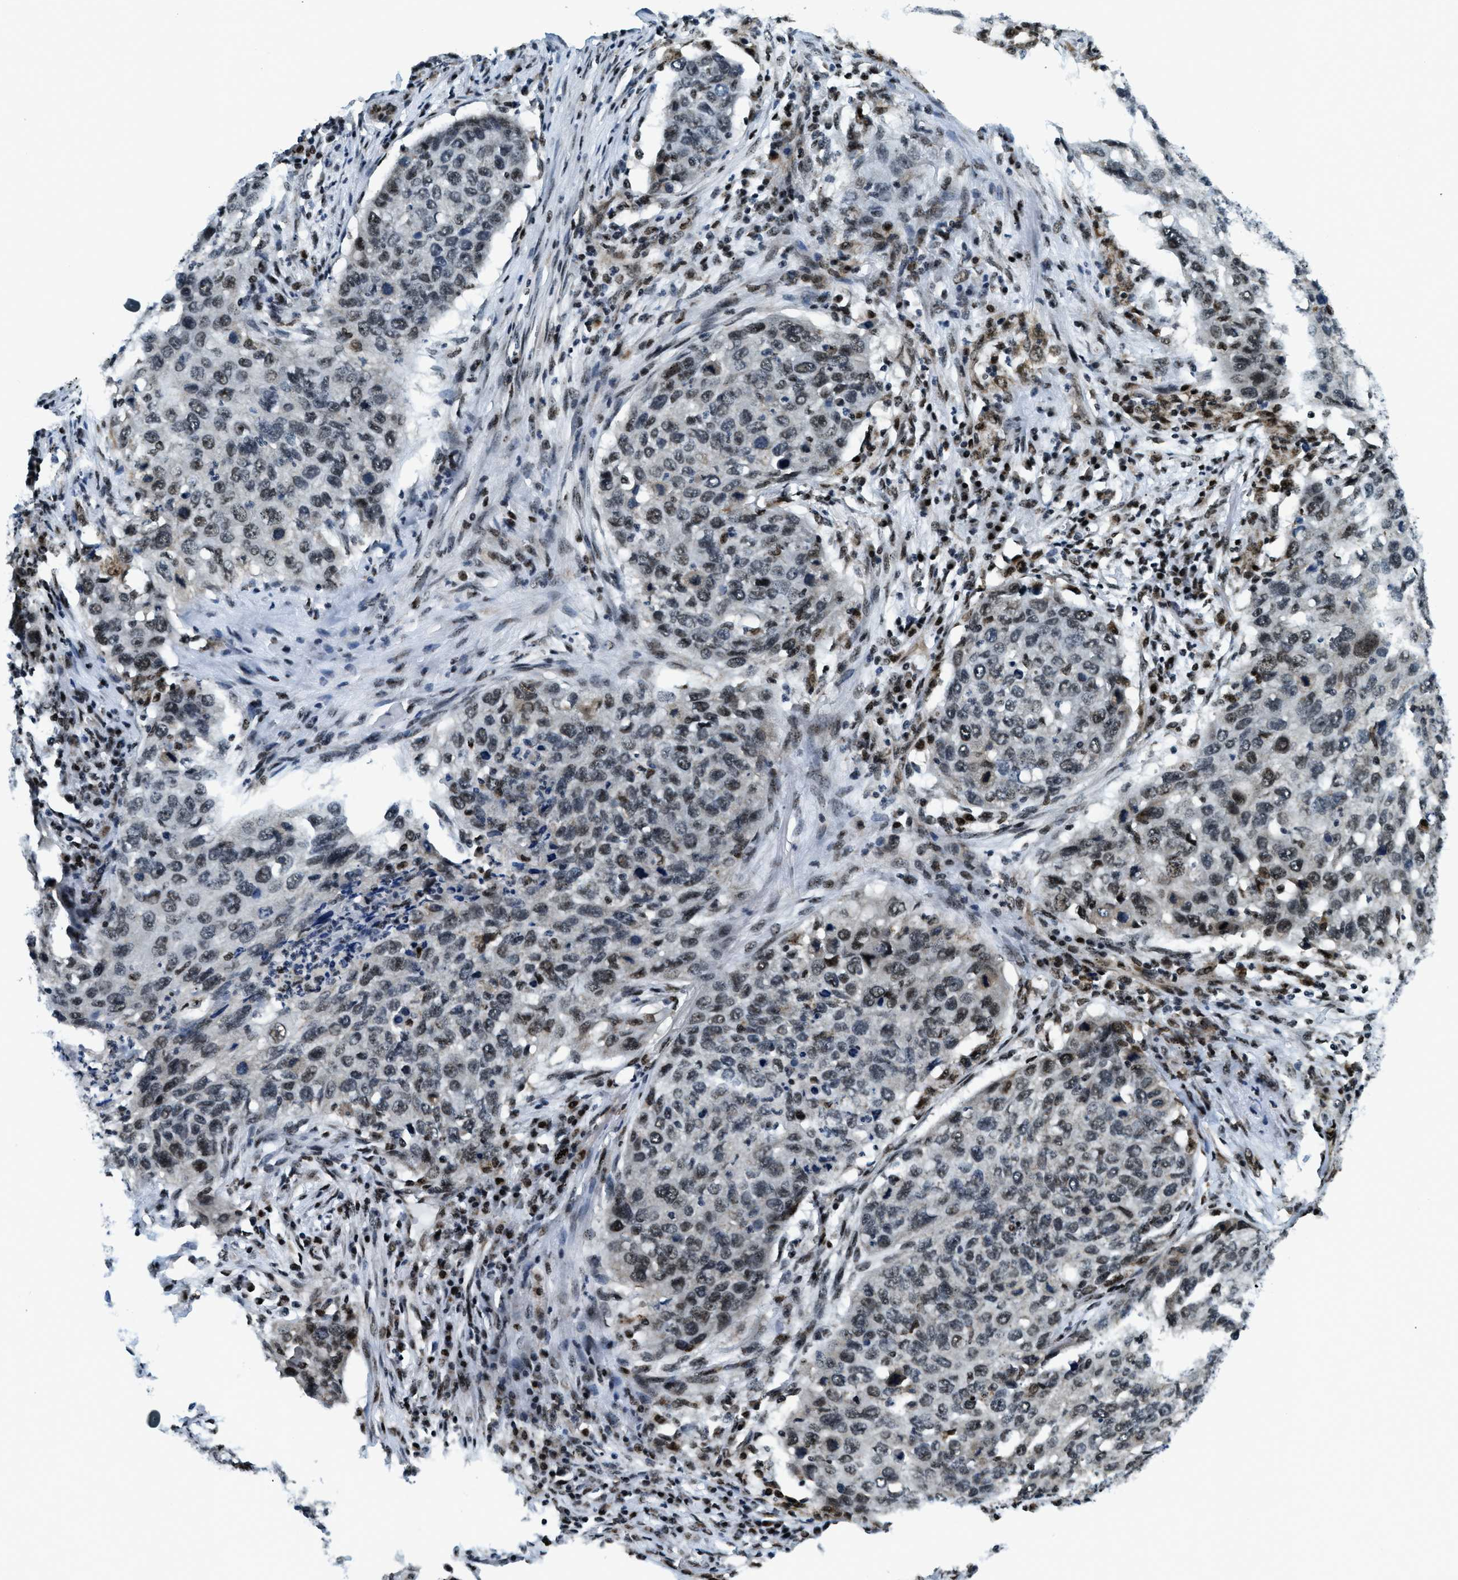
{"staining": {"intensity": "moderate", "quantity": "25%-75%", "location": "nuclear"}, "tissue": "lung cancer", "cell_type": "Tumor cells", "image_type": "cancer", "snomed": [{"axis": "morphology", "description": "Squamous cell carcinoma, NOS"}, {"axis": "topography", "description": "Lung"}], "caption": "This is an image of immunohistochemistry (IHC) staining of lung cancer (squamous cell carcinoma), which shows moderate staining in the nuclear of tumor cells.", "gene": "SP100", "patient": {"sex": "female", "age": 63}}